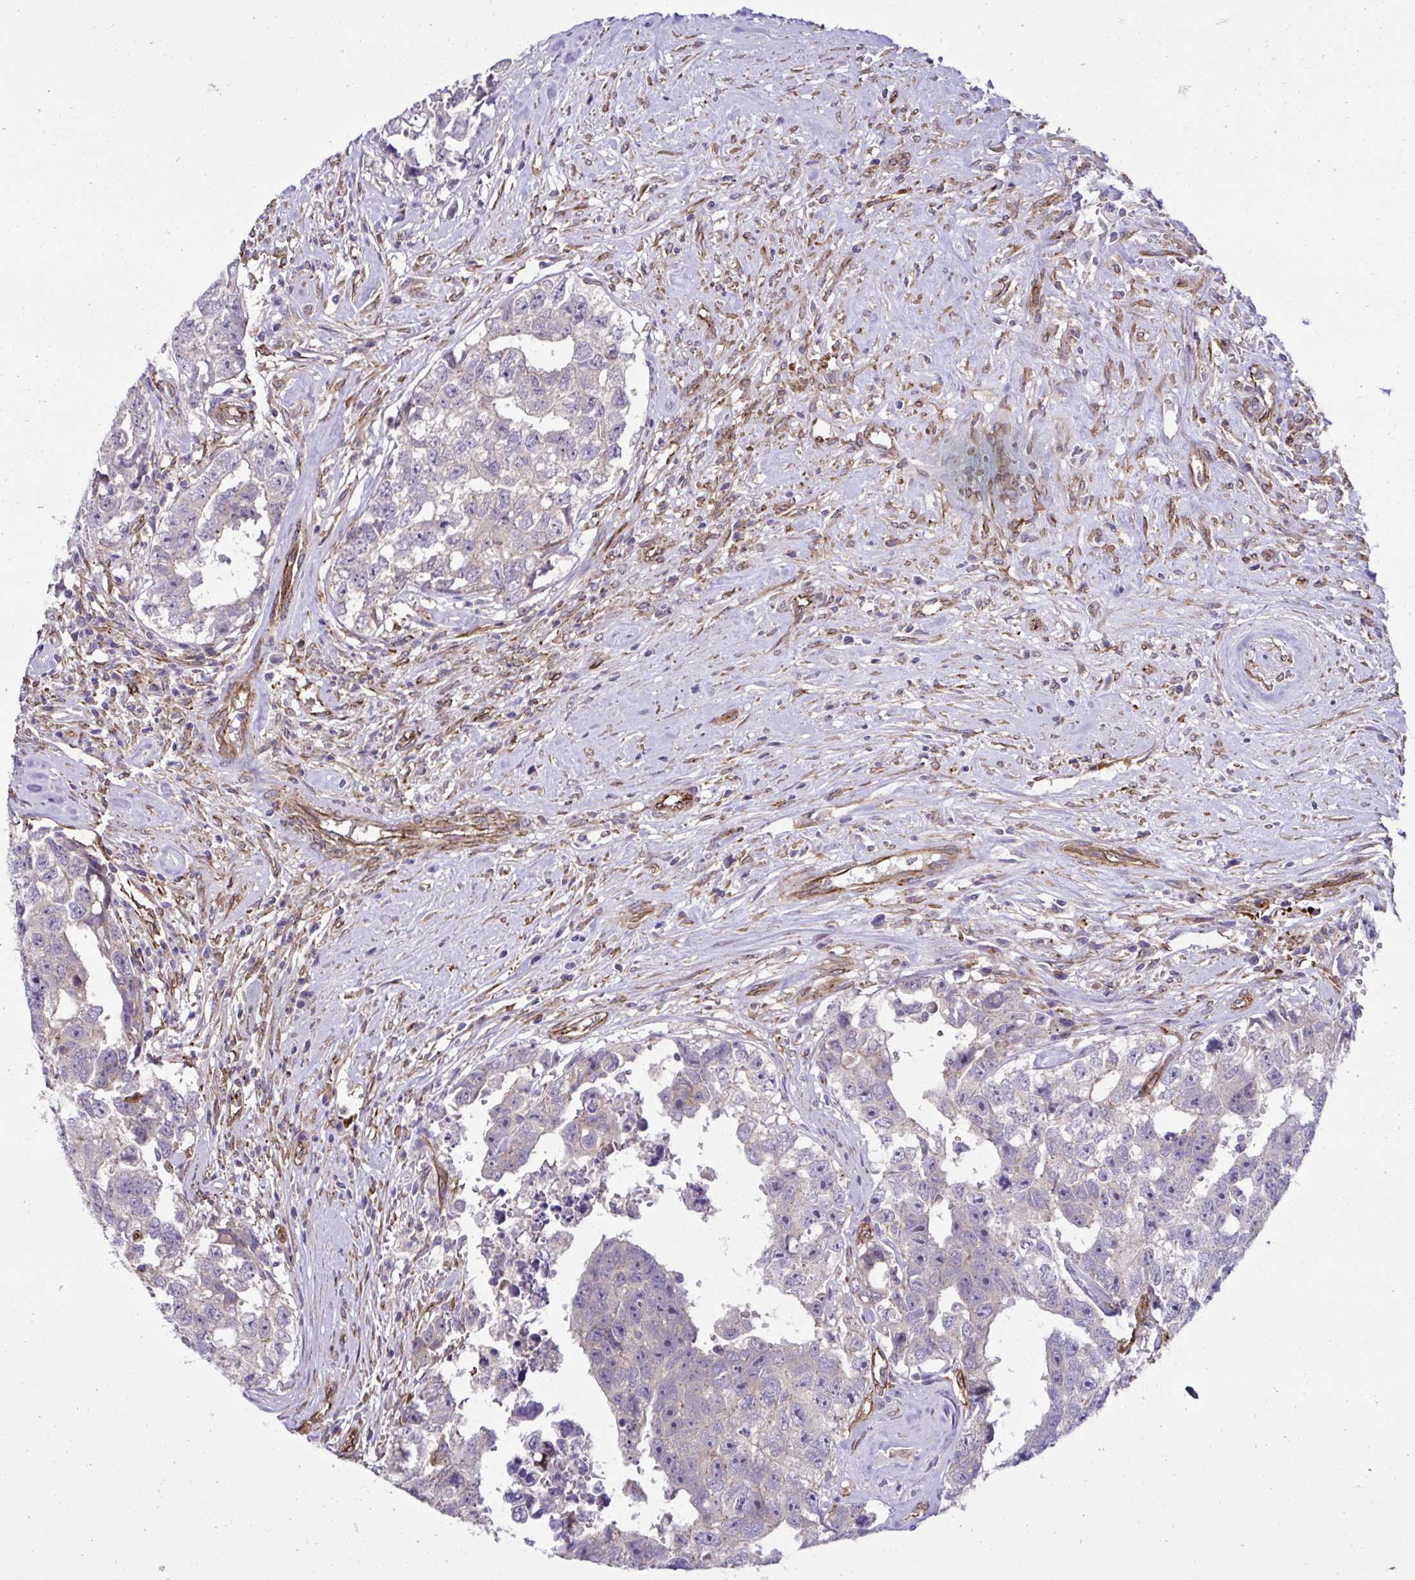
{"staining": {"intensity": "negative", "quantity": "none", "location": "none"}, "tissue": "testis cancer", "cell_type": "Tumor cells", "image_type": "cancer", "snomed": [{"axis": "morphology", "description": "Carcinoma, Embryonal, NOS"}, {"axis": "topography", "description": "Testis"}], "caption": "Tumor cells are negative for protein expression in human testis cancer (embryonal carcinoma). (IHC, brightfield microscopy, high magnification).", "gene": "TRIM52", "patient": {"sex": "male", "age": 22}}